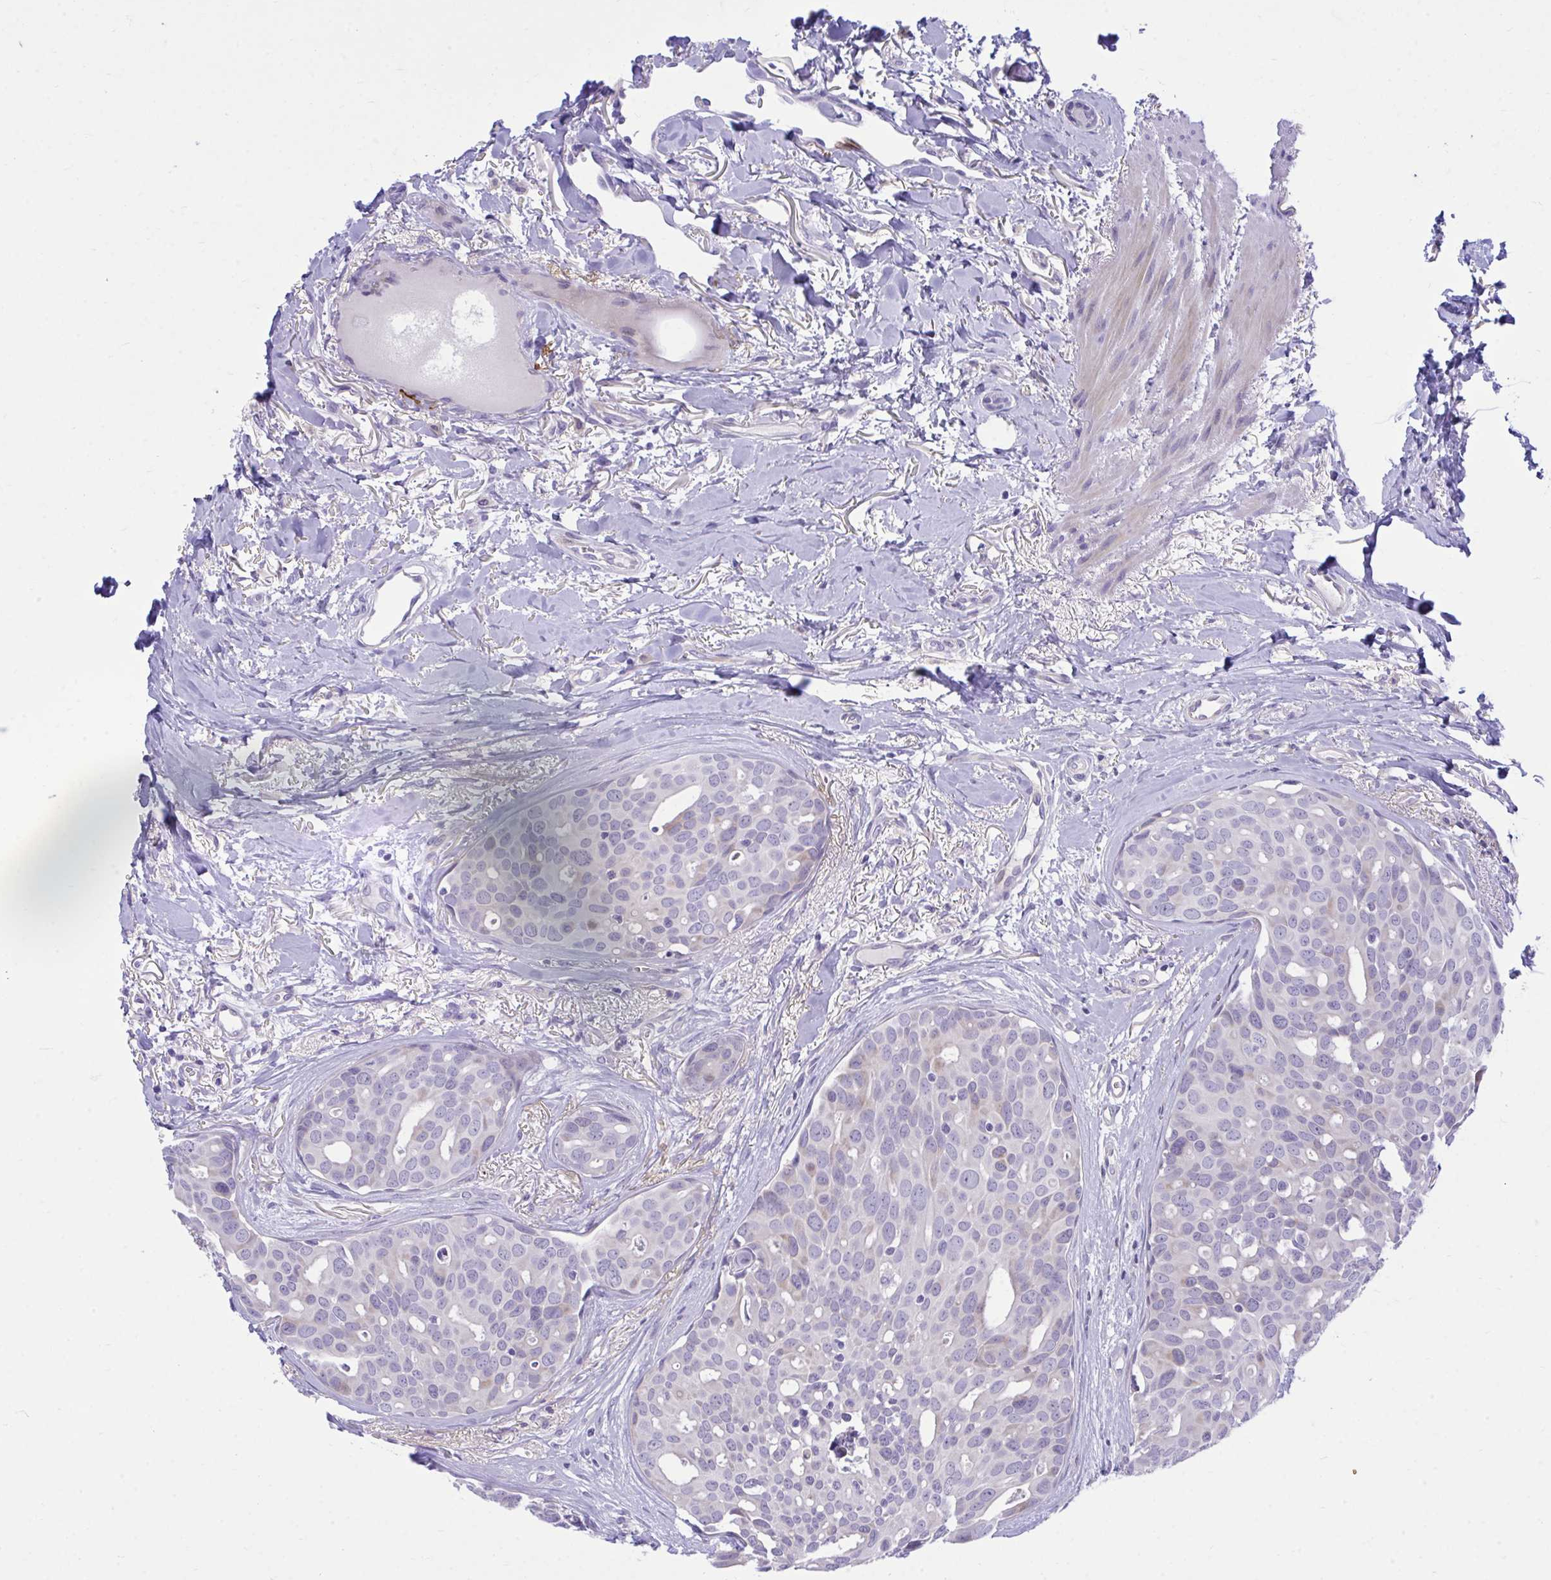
{"staining": {"intensity": "negative", "quantity": "none", "location": "none"}, "tissue": "breast cancer", "cell_type": "Tumor cells", "image_type": "cancer", "snomed": [{"axis": "morphology", "description": "Duct carcinoma"}, {"axis": "topography", "description": "Breast"}], "caption": "Tumor cells show no significant protein staining in invasive ductal carcinoma (breast).", "gene": "MED9", "patient": {"sex": "female", "age": 54}}